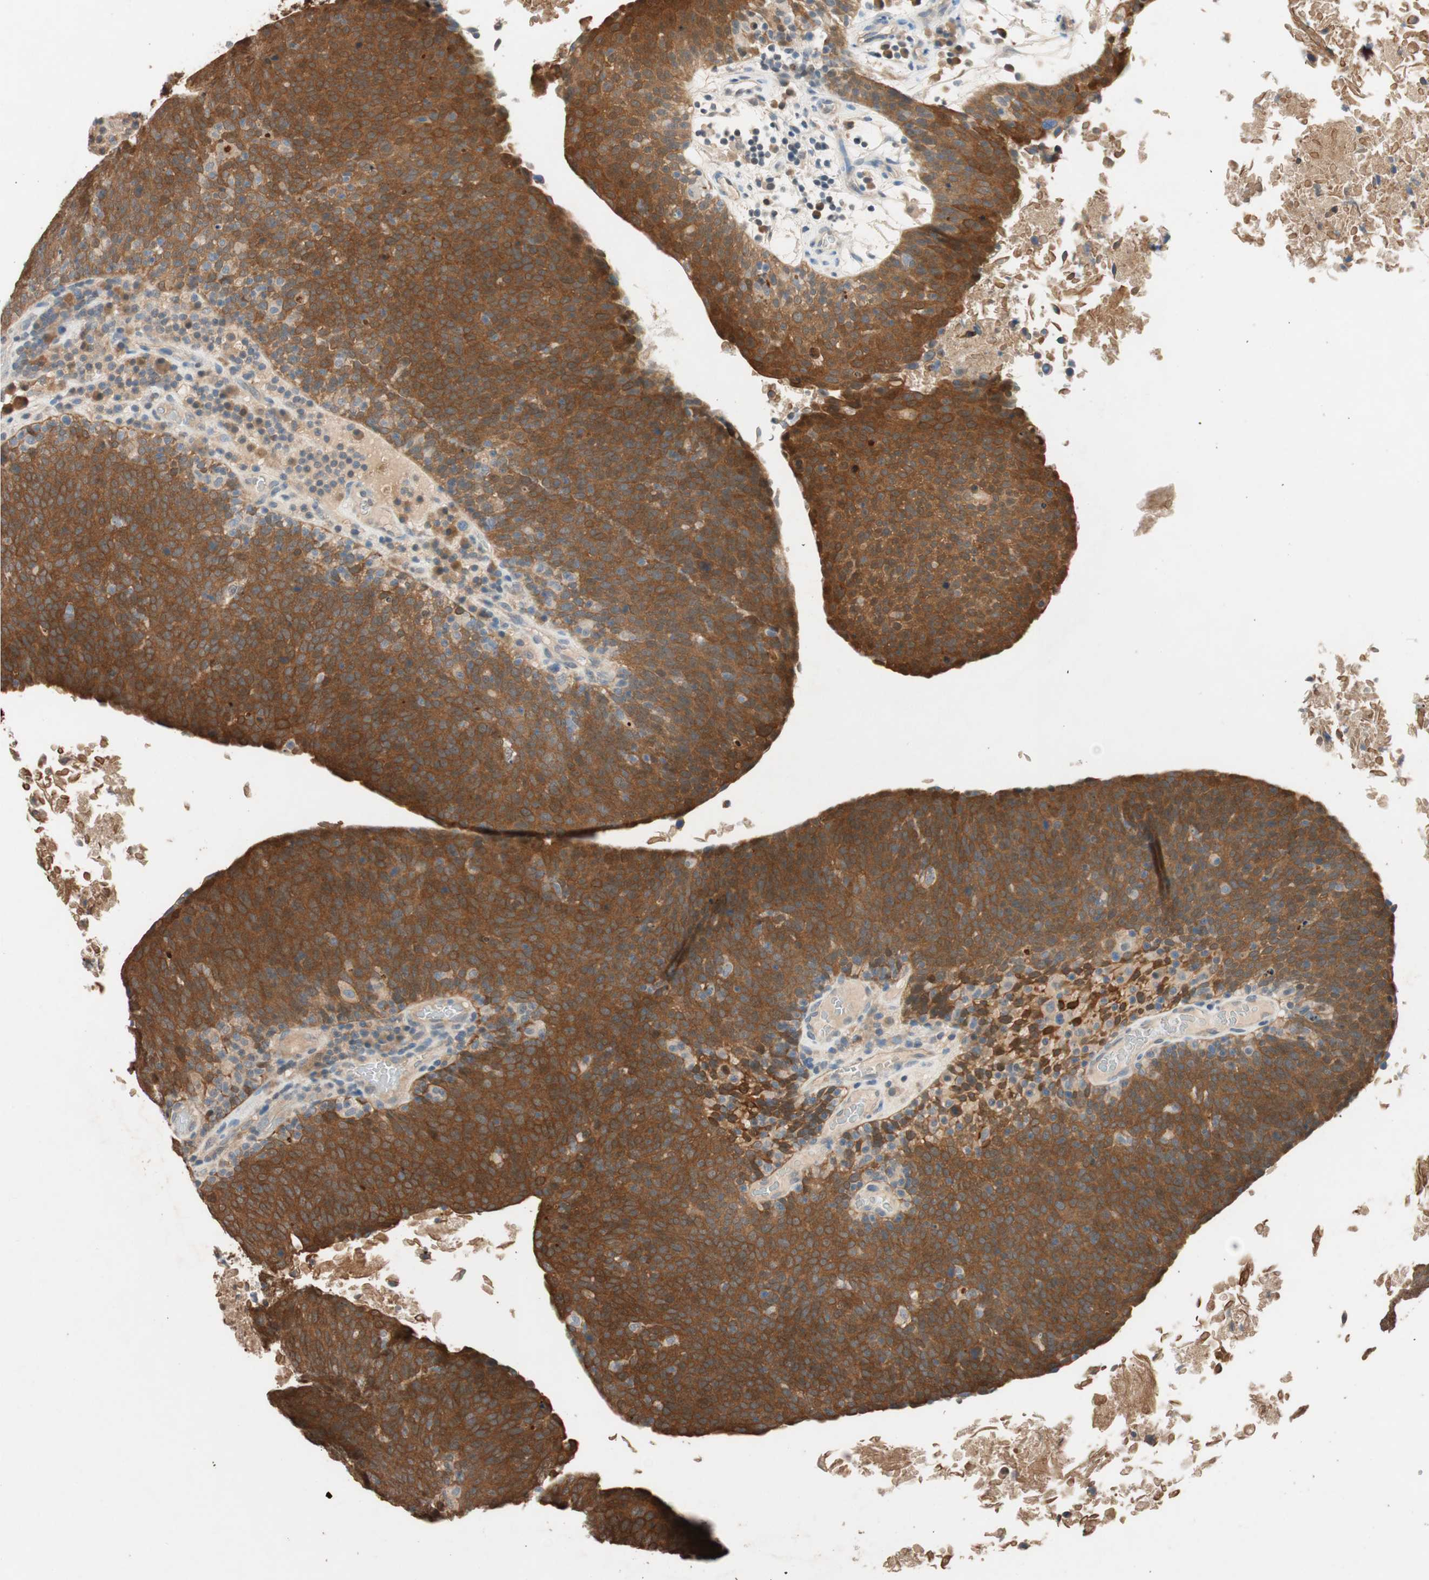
{"staining": {"intensity": "strong", "quantity": ">75%", "location": "cytoplasmic/membranous"}, "tissue": "head and neck cancer", "cell_type": "Tumor cells", "image_type": "cancer", "snomed": [{"axis": "morphology", "description": "Squamous cell carcinoma, NOS"}, {"axis": "morphology", "description": "Squamous cell carcinoma, metastatic, NOS"}, {"axis": "topography", "description": "Lymph node"}, {"axis": "topography", "description": "Head-Neck"}], "caption": "Tumor cells show high levels of strong cytoplasmic/membranous staining in about >75% of cells in human head and neck cancer (squamous cell carcinoma).", "gene": "SERPINB5", "patient": {"sex": "male", "age": 62}}